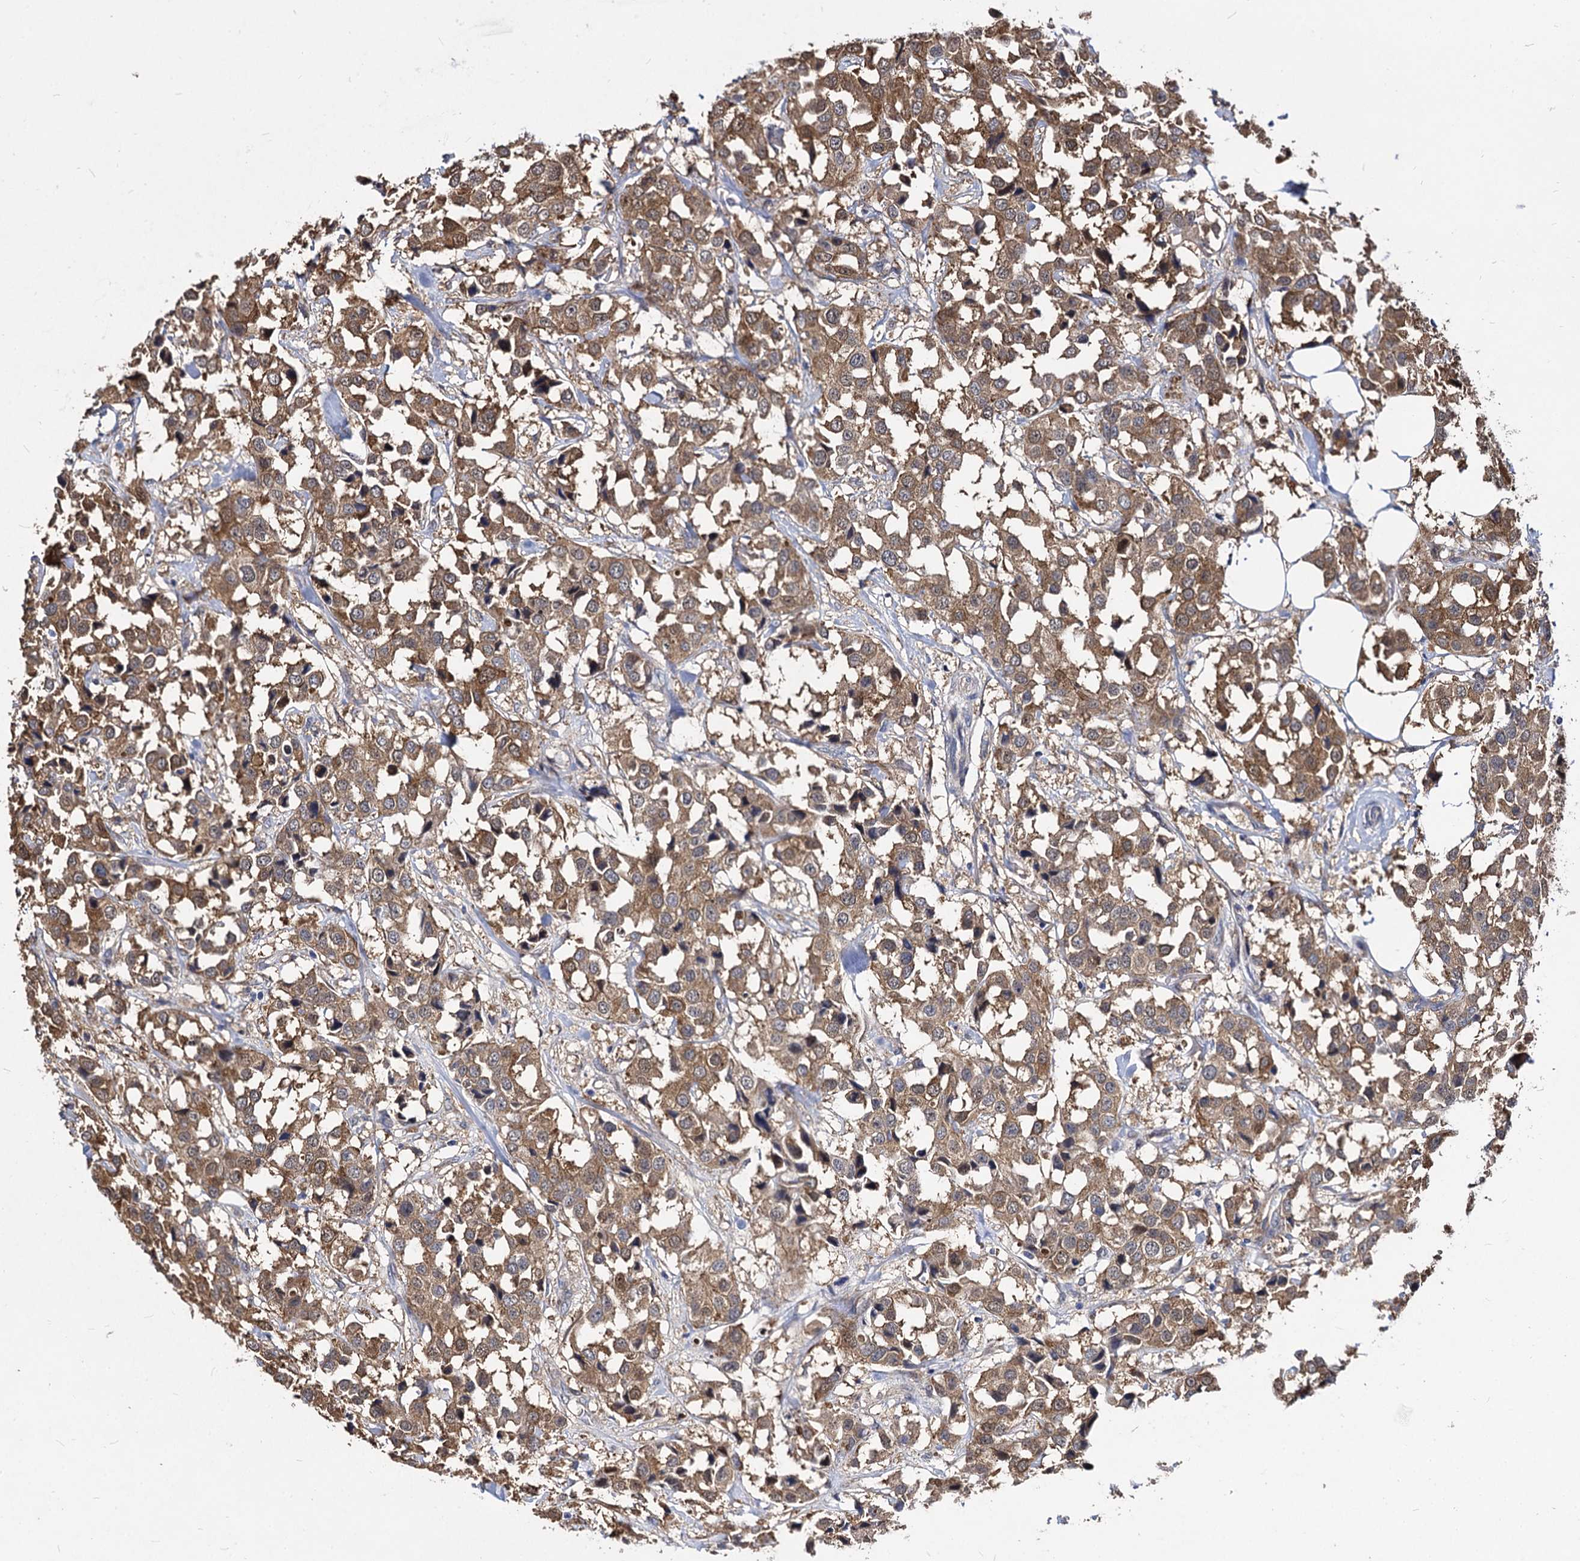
{"staining": {"intensity": "moderate", "quantity": ">75%", "location": "cytoplasmic/membranous"}, "tissue": "breast cancer", "cell_type": "Tumor cells", "image_type": "cancer", "snomed": [{"axis": "morphology", "description": "Duct carcinoma"}, {"axis": "topography", "description": "Breast"}], "caption": "A histopathology image of breast cancer stained for a protein displays moderate cytoplasmic/membranous brown staining in tumor cells.", "gene": "NME1", "patient": {"sex": "female", "age": 80}}